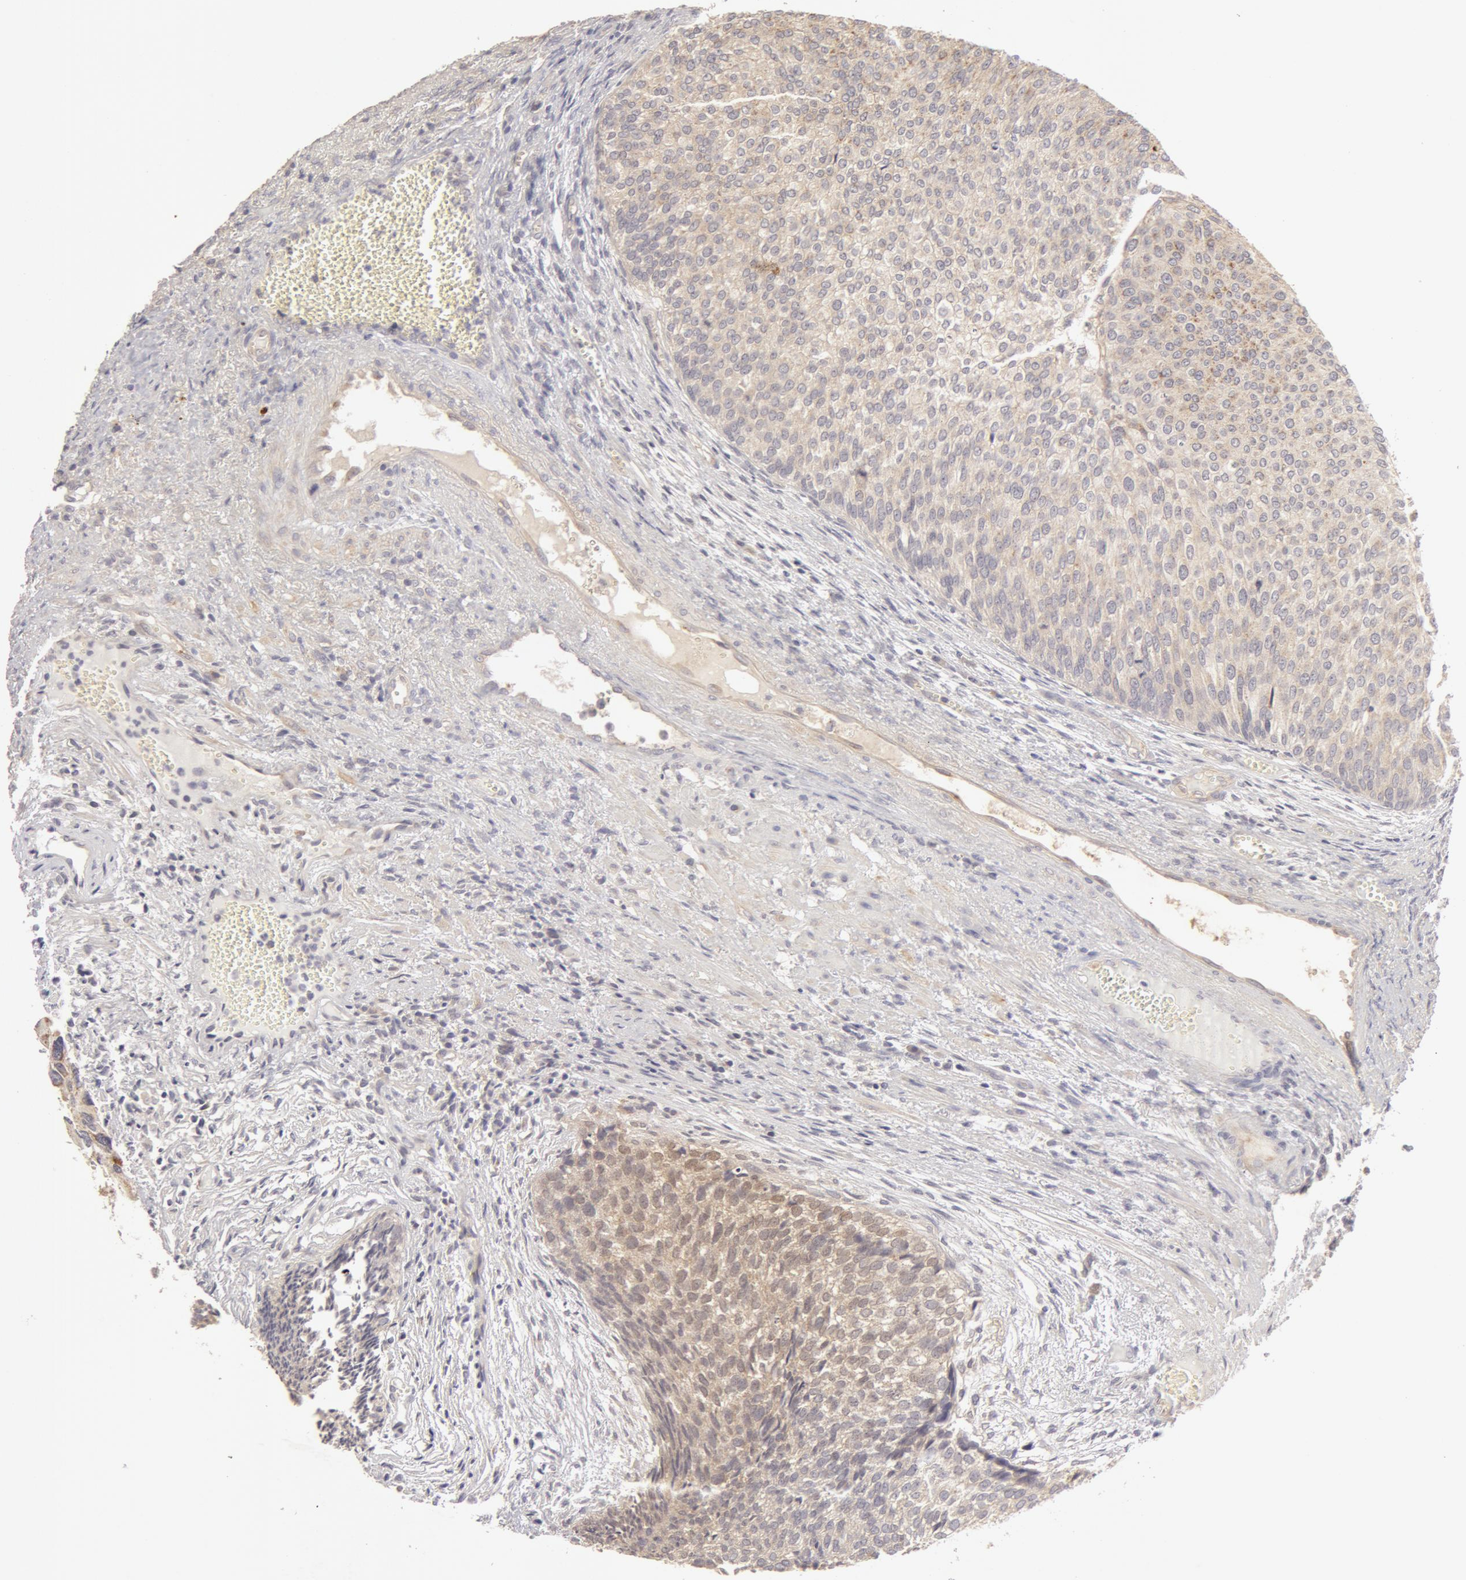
{"staining": {"intensity": "negative", "quantity": "none", "location": "none"}, "tissue": "urothelial cancer", "cell_type": "Tumor cells", "image_type": "cancer", "snomed": [{"axis": "morphology", "description": "Urothelial carcinoma, Low grade"}, {"axis": "topography", "description": "Urinary bladder"}], "caption": "Protein analysis of urothelial cancer shows no significant expression in tumor cells.", "gene": "ADPRH", "patient": {"sex": "male", "age": 84}}